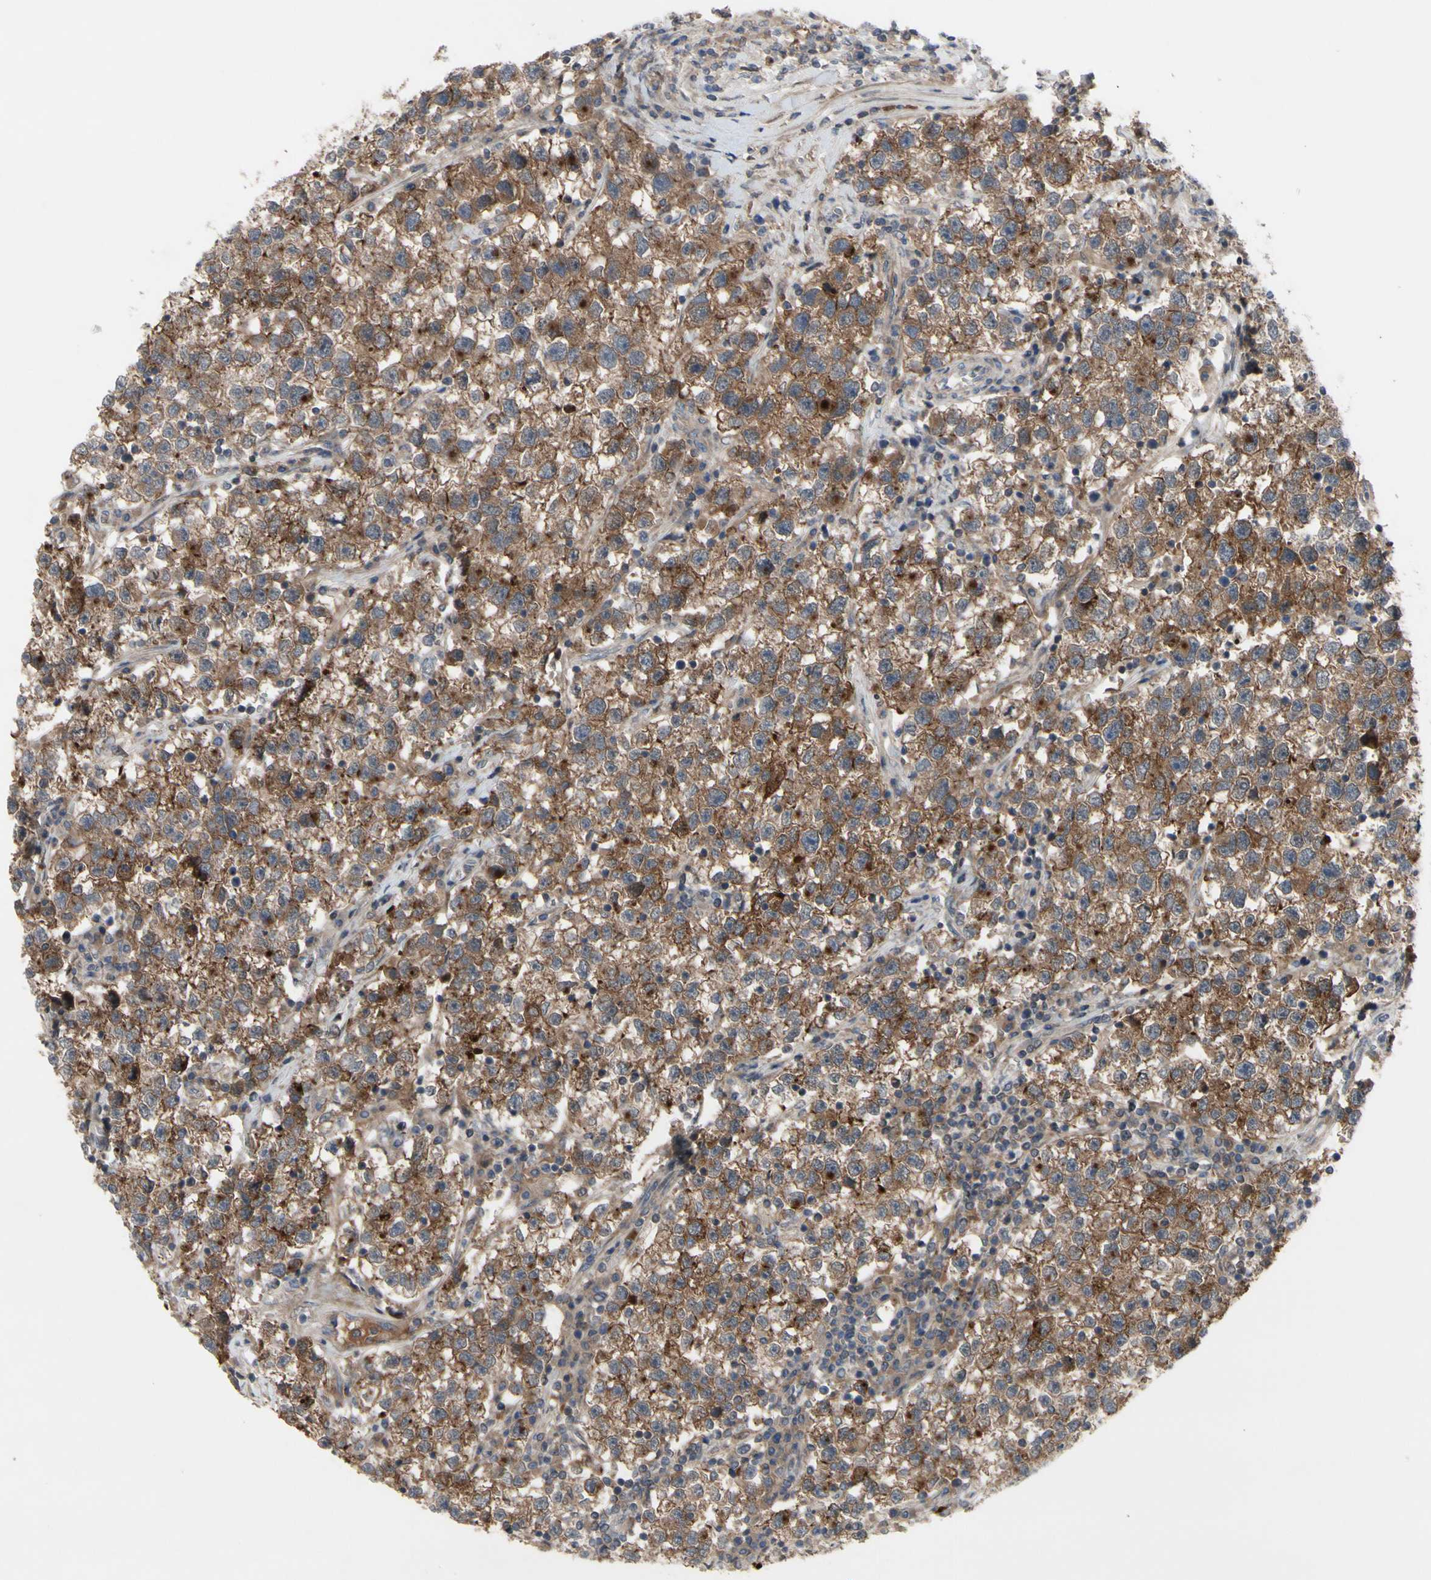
{"staining": {"intensity": "moderate", "quantity": ">75%", "location": "cytoplasmic/membranous"}, "tissue": "testis cancer", "cell_type": "Tumor cells", "image_type": "cancer", "snomed": [{"axis": "morphology", "description": "Seminoma, NOS"}, {"axis": "topography", "description": "Testis"}], "caption": "Immunohistochemistry (IHC) (DAB (3,3'-diaminobenzidine)) staining of testis cancer (seminoma) demonstrates moderate cytoplasmic/membranous protein expression in about >75% of tumor cells. The staining was performed using DAB (3,3'-diaminobenzidine) to visualize the protein expression in brown, while the nuclei were stained in blue with hematoxylin (Magnification: 20x).", "gene": "OAZ1", "patient": {"sex": "male", "age": 22}}